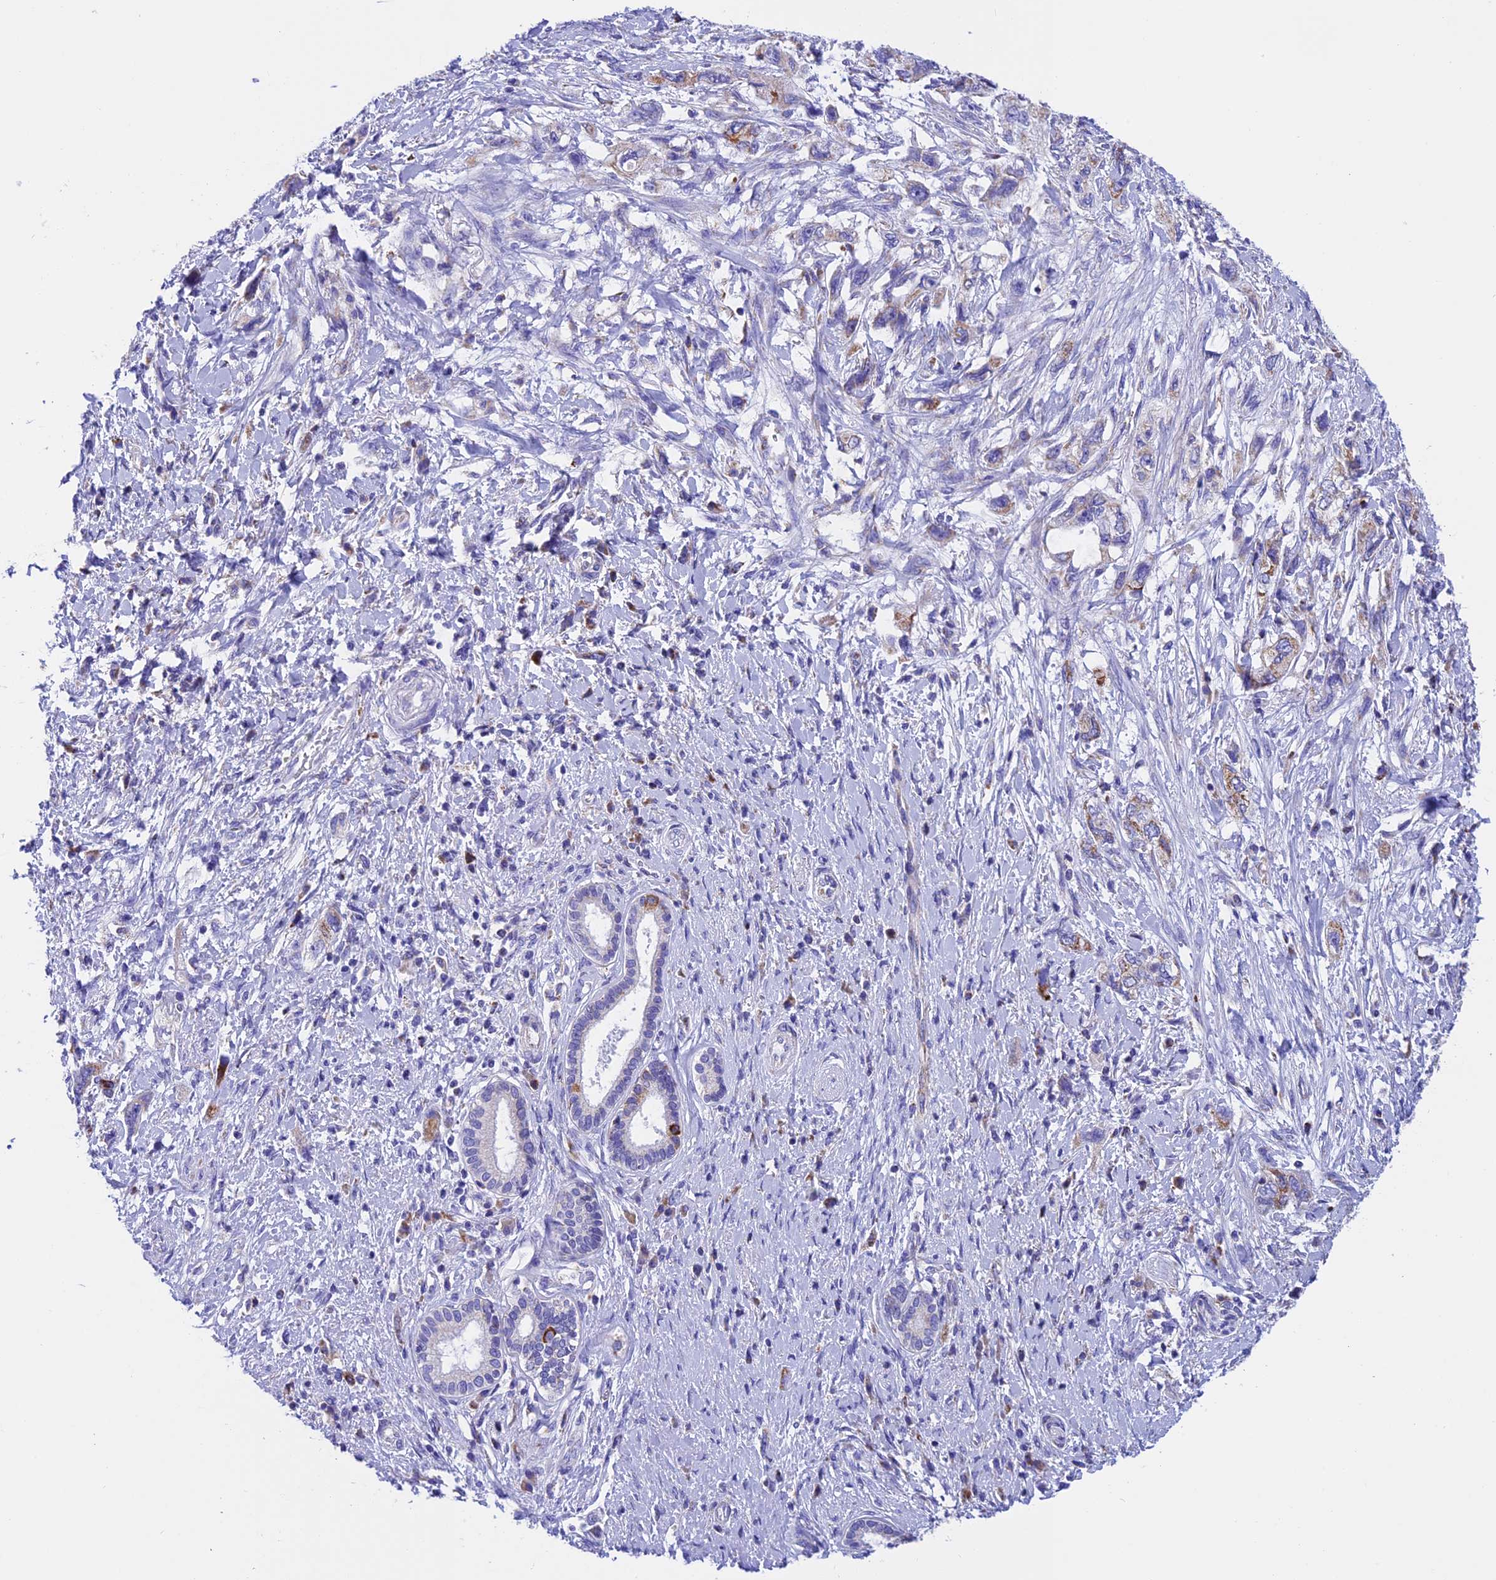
{"staining": {"intensity": "weak", "quantity": "<25%", "location": "cytoplasmic/membranous"}, "tissue": "pancreatic cancer", "cell_type": "Tumor cells", "image_type": "cancer", "snomed": [{"axis": "morphology", "description": "Adenocarcinoma, NOS"}, {"axis": "topography", "description": "Pancreas"}], "caption": "An immunohistochemistry image of pancreatic adenocarcinoma is shown. There is no staining in tumor cells of pancreatic adenocarcinoma.", "gene": "SLC8B1", "patient": {"sex": "female", "age": 73}}